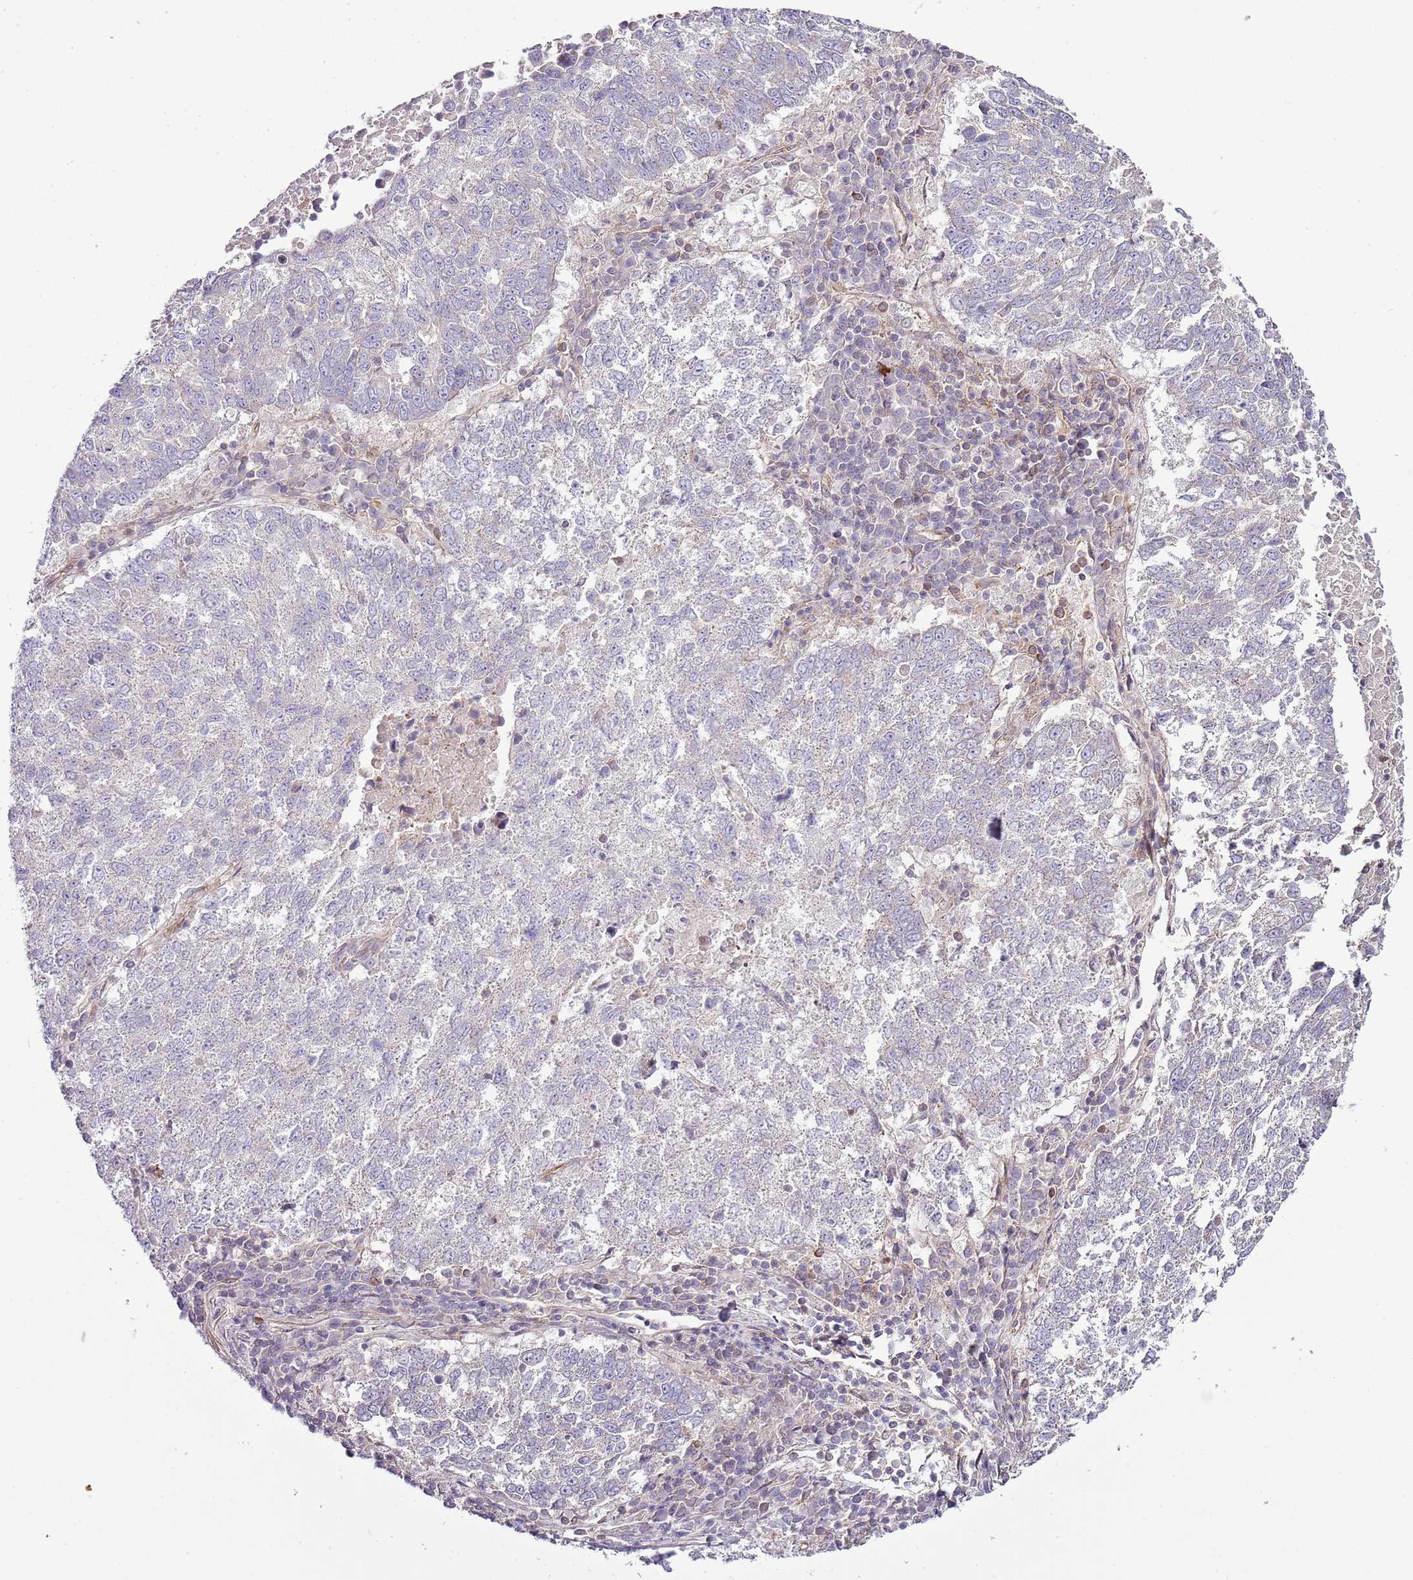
{"staining": {"intensity": "negative", "quantity": "none", "location": "none"}, "tissue": "lung cancer", "cell_type": "Tumor cells", "image_type": "cancer", "snomed": [{"axis": "morphology", "description": "Squamous cell carcinoma, NOS"}, {"axis": "topography", "description": "Lung"}], "caption": "Lung cancer (squamous cell carcinoma) was stained to show a protein in brown. There is no significant staining in tumor cells. (Brightfield microscopy of DAB (3,3'-diaminobenzidine) IHC at high magnification).", "gene": "LPIN2", "patient": {"sex": "male", "age": 73}}